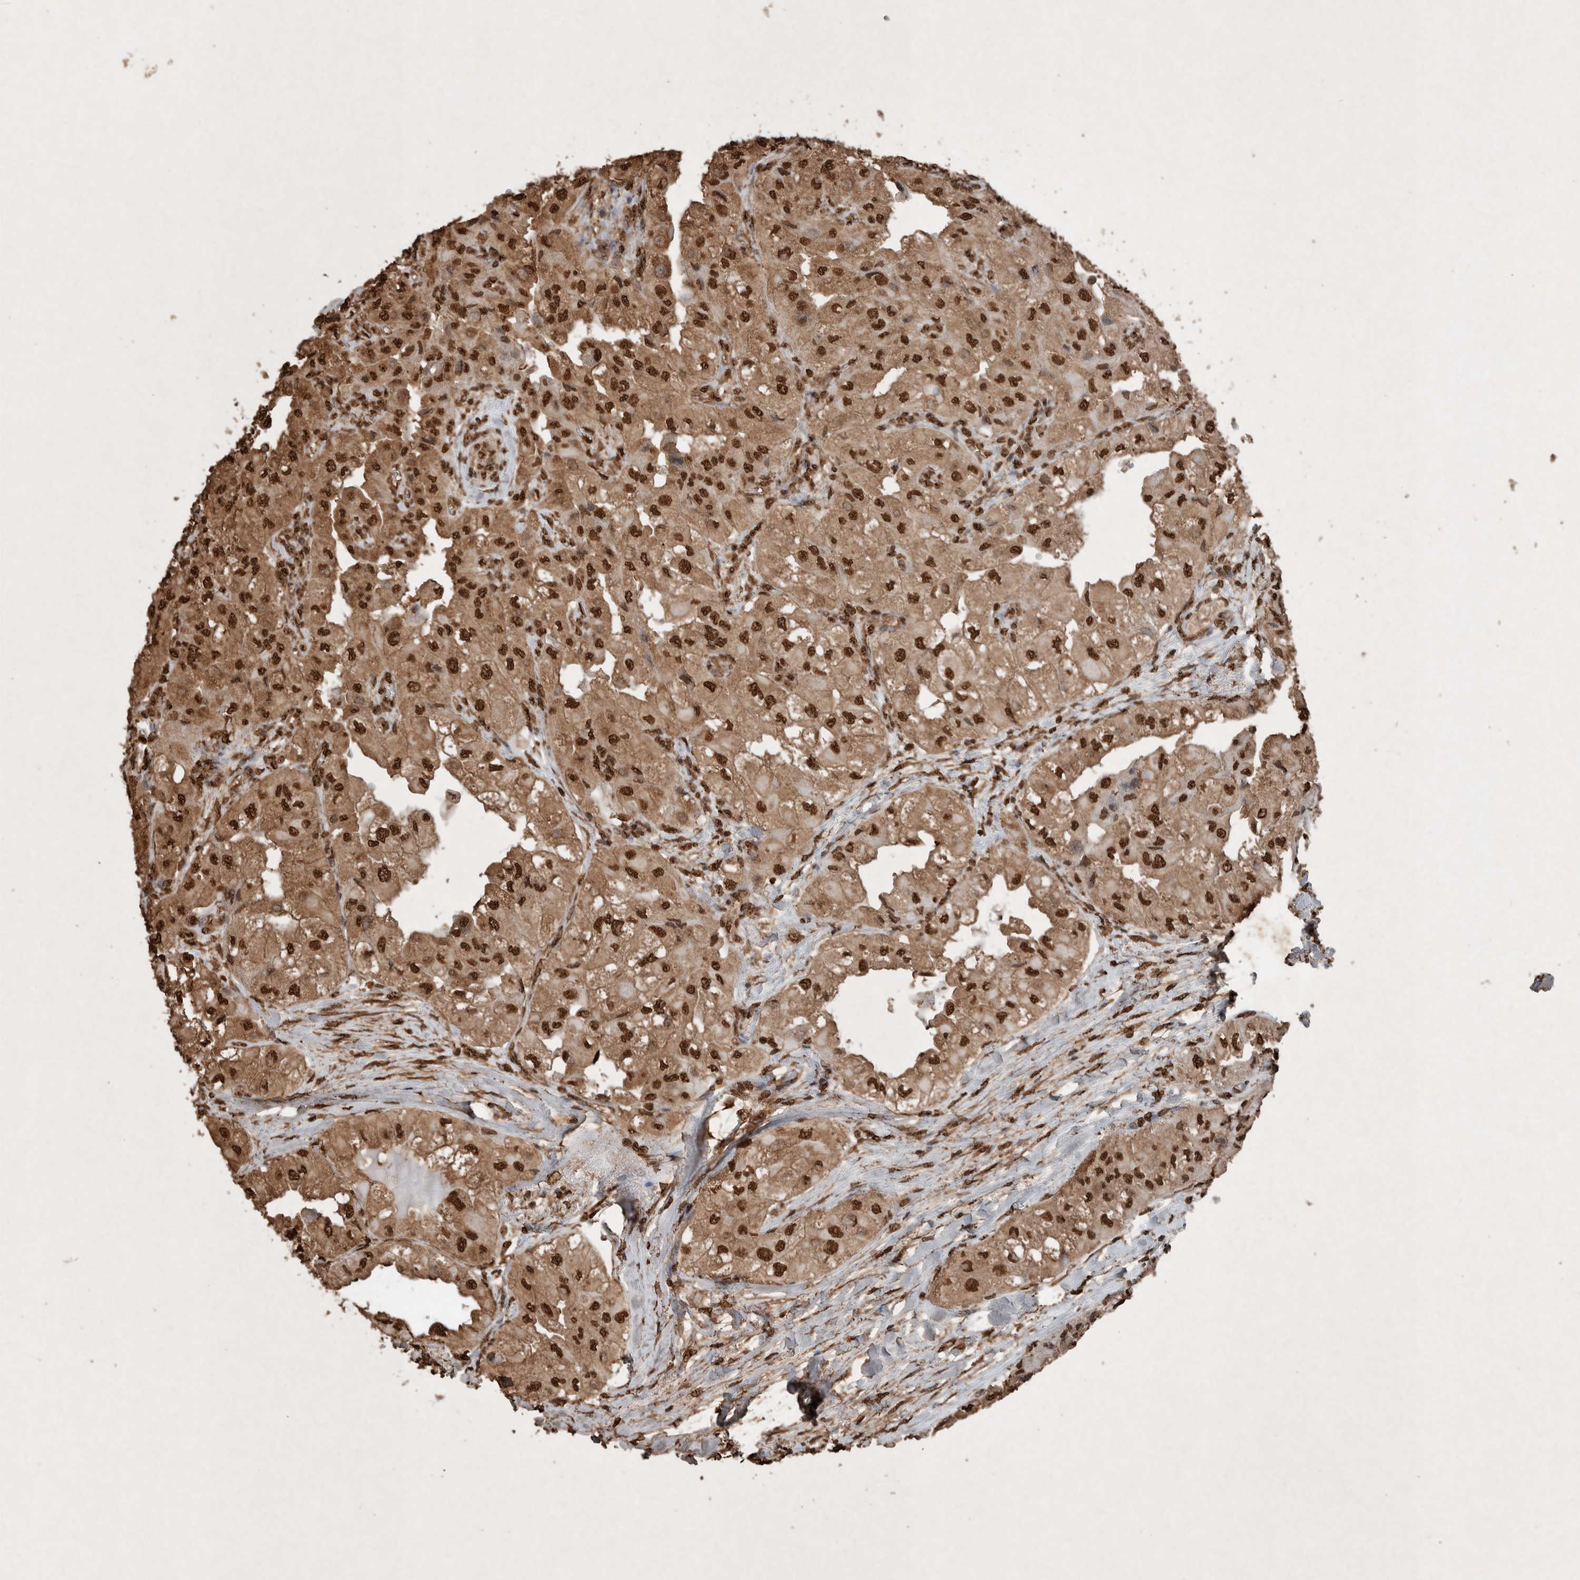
{"staining": {"intensity": "strong", "quantity": ">75%", "location": "cytoplasmic/membranous,nuclear"}, "tissue": "thyroid cancer", "cell_type": "Tumor cells", "image_type": "cancer", "snomed": [{"axis": "morphology", "description": "Papillary adenocarcinoma, NOS"}, {"axis": "topography", "description": "Thyroid gland"}], "caption": "The photomicrograph reveals staining of papillary adenocarcinoma (thyroid), revealing strong cytoplasmic/membranous and nuclear protein expression (brown color) within tumor cells.", "gene": "FSTL3", "patient": {"sex": "female", "age": 59}}